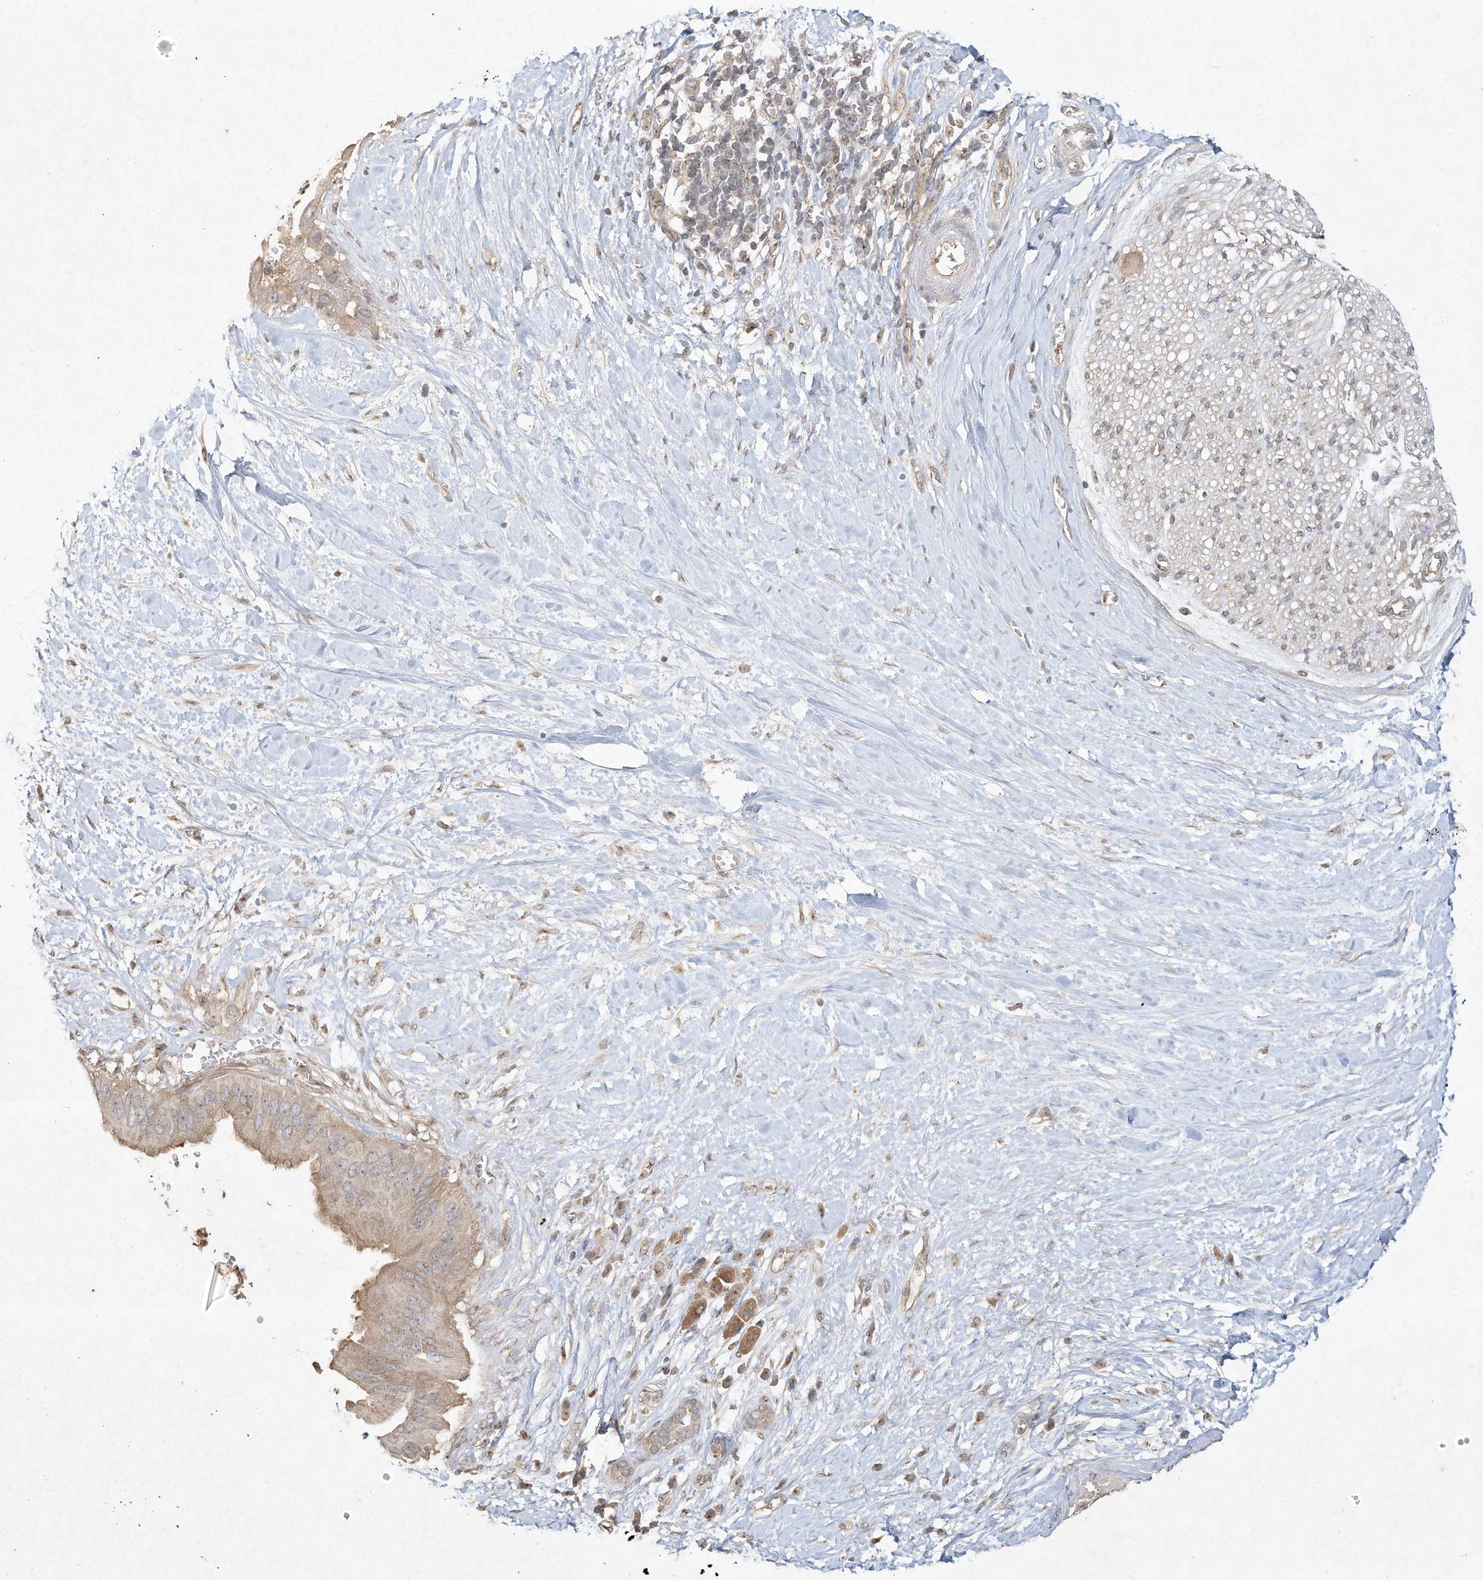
{"staining": {"intensity": "weak", "quantity": "25%-75%", "location": "cytoplasmic/membranous"}, "tissue": "pancreatic cancer", "cell_type": "Tumor cells", "image_type": "cancer", "snomed": [{"axis": "morphology", "description": "Adenocarcinoma, NOS"}, {"axis": "topography", "description": "Pancreas"}], "caption": "Pancreatic adenocarcinoma stained with IHC demonstrates weak cytoplasmic/membranous expression in about 25%-75% of tumor cells.", "gene": "DYNC1I2", "patient": {"sex": "male", "age": 55}}